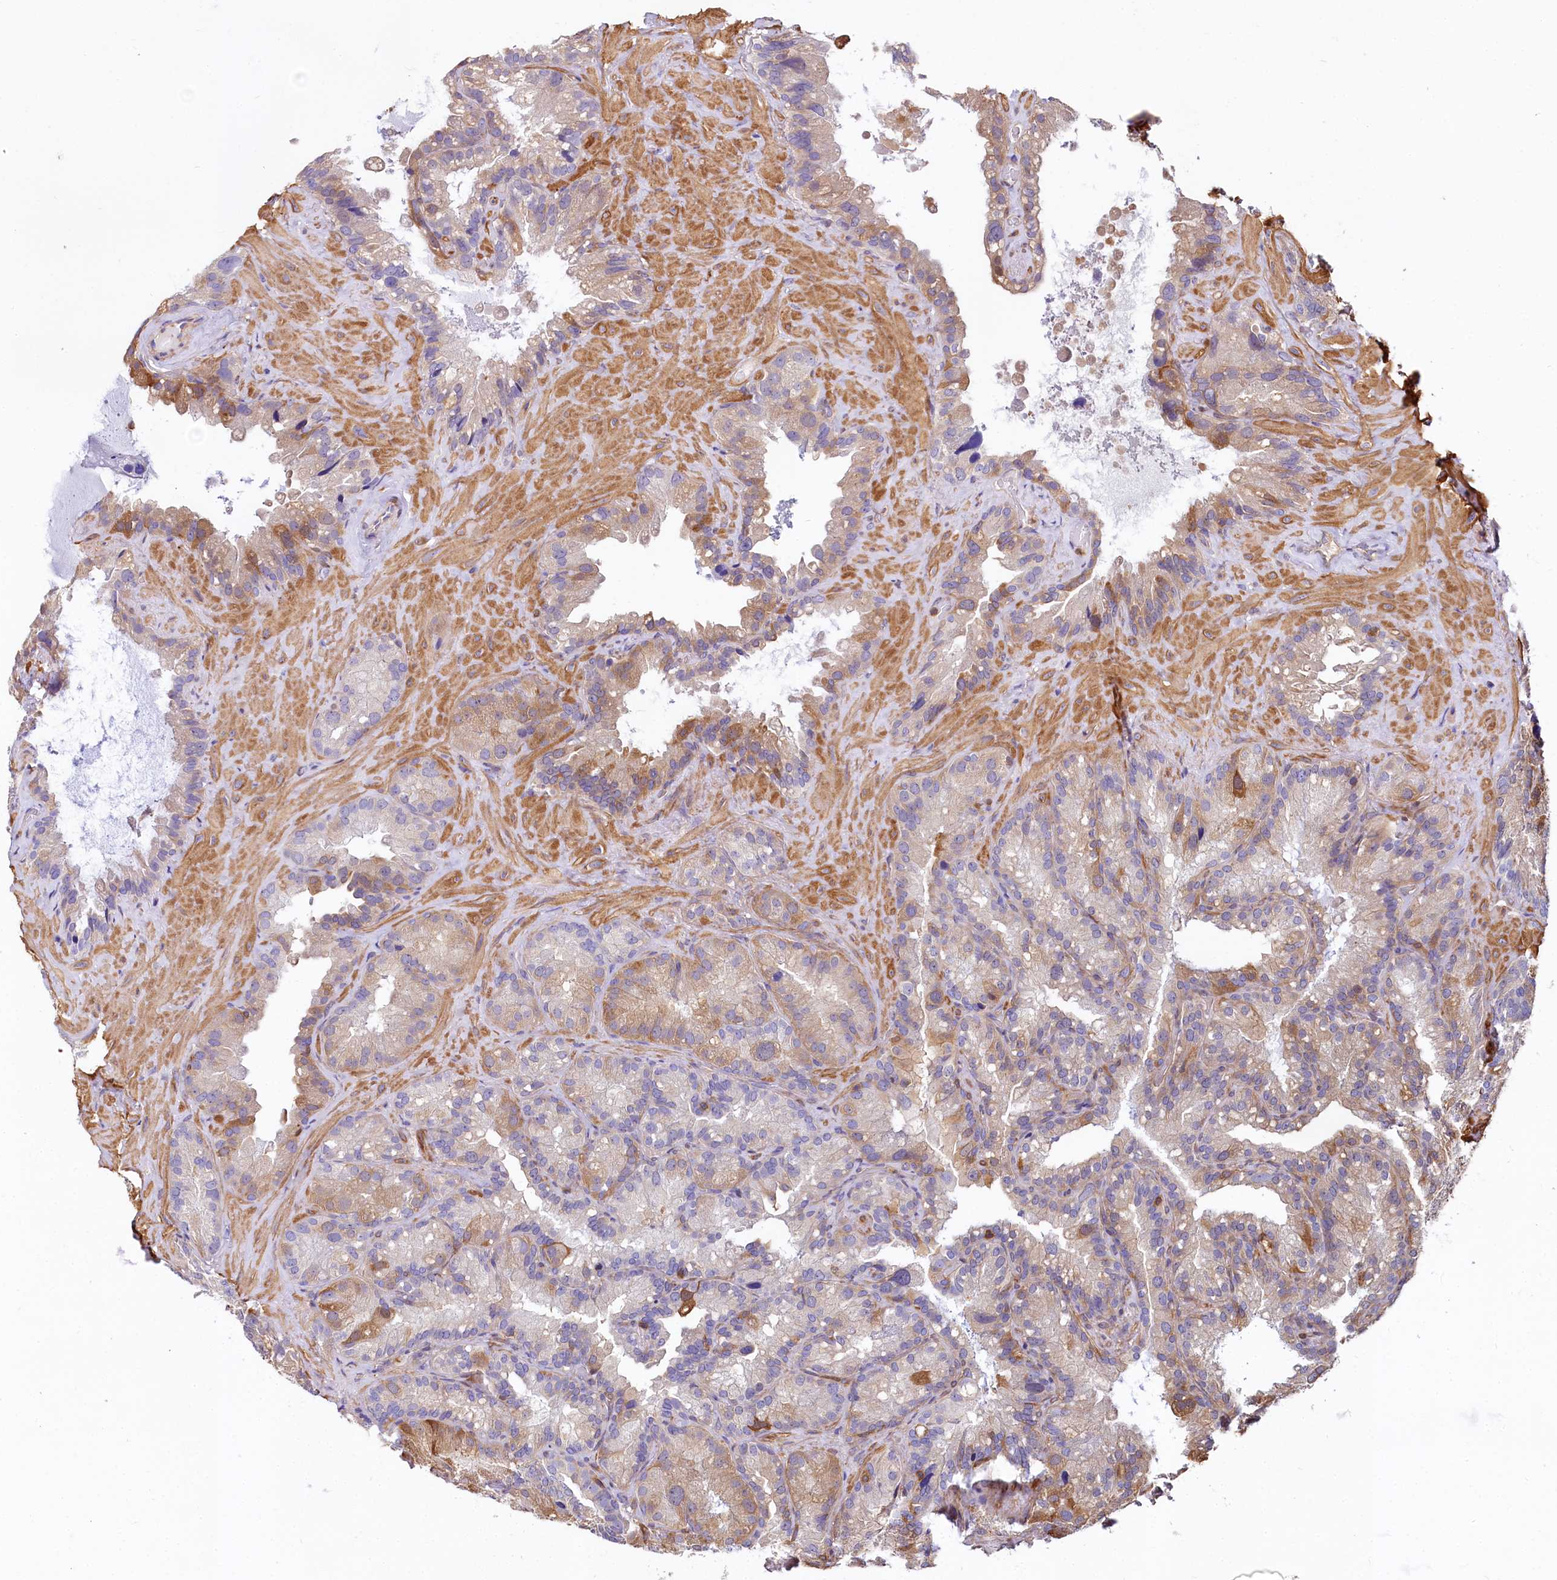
{"staining": {"intensity": "moderate", "quantity": "25%-75%", "location": "cytoplasmic/membranous"}, "tissue": "seminal vesicle", "cell_type": "Glandular cells", "image_type": "normal", "snomed": [{"axis": "morphology", "description": "Normal tissue, NOS"}, {"axis": "topography", "description": "Prostate"}, {"axis": "topography", "description": "Seminal veicle"}], "caption": "Brown immunohistochemical staining in benign human seminal vesicle shows moderate cytoplasmic/membranous staining in approximately 25%-75% of glandular cells.", "gene": "FCHSD2", "patient": {"sex": "male", "age": 68}}